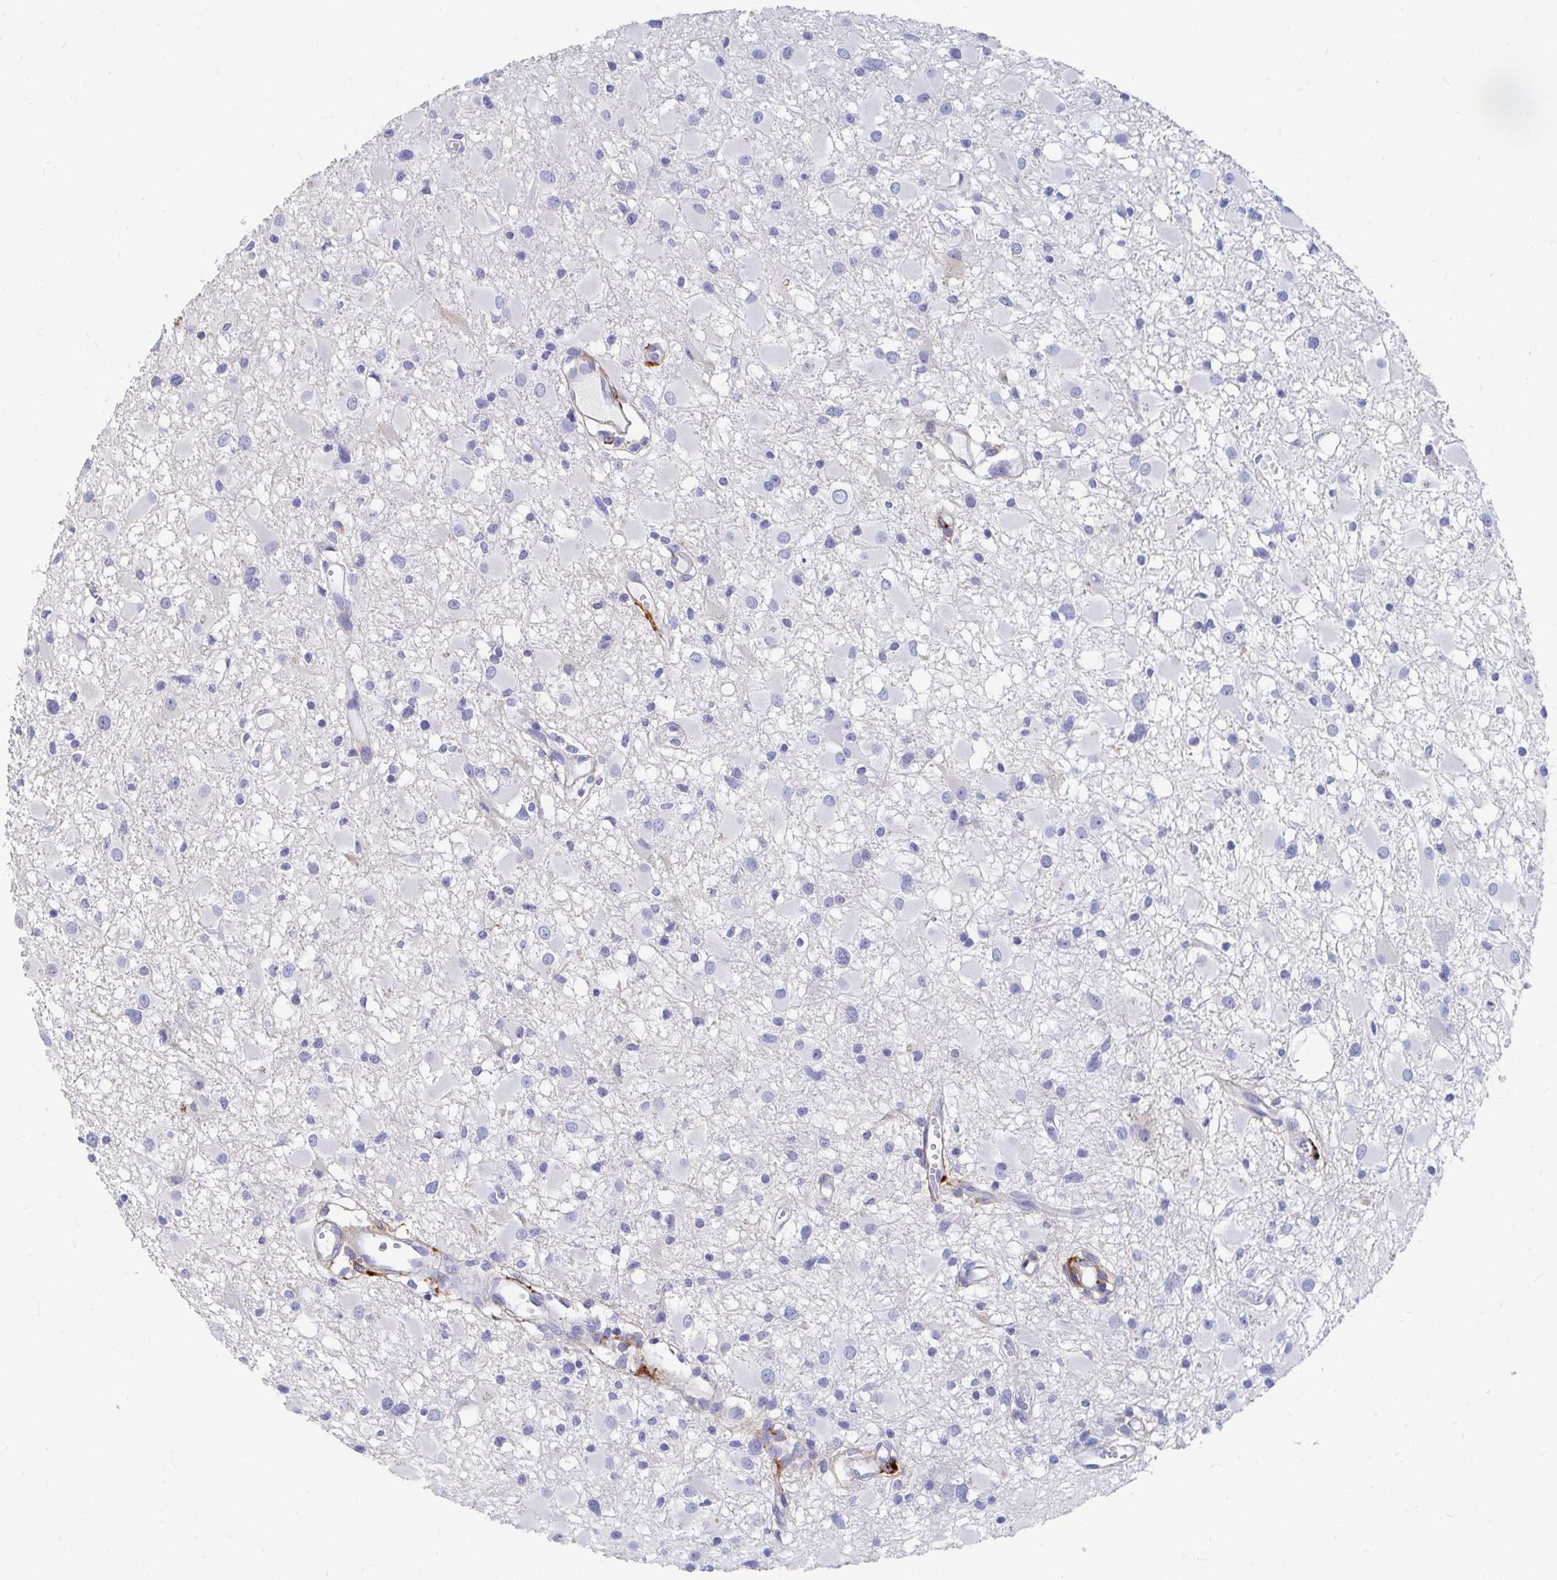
{"staining": {"intensity": "negative", "quantity": "none", "location": "none"}, "tissue": "glioma", "cell_type": "Tumor cells", "image_type": "cancer", "snomed": [{"axis": "morphology", "description": "Glioma, malignant, High grade"}, {"axis": "topography", "description": "Brain"}], "caption": "This is a image of IHC staining of glioma, which shows no positivity in tumor cells. (DAB immunohistochemistry with hematoxylin counter stain).", "gene": "LAMC3", "patient": {"sex": "male", "age": 54}}